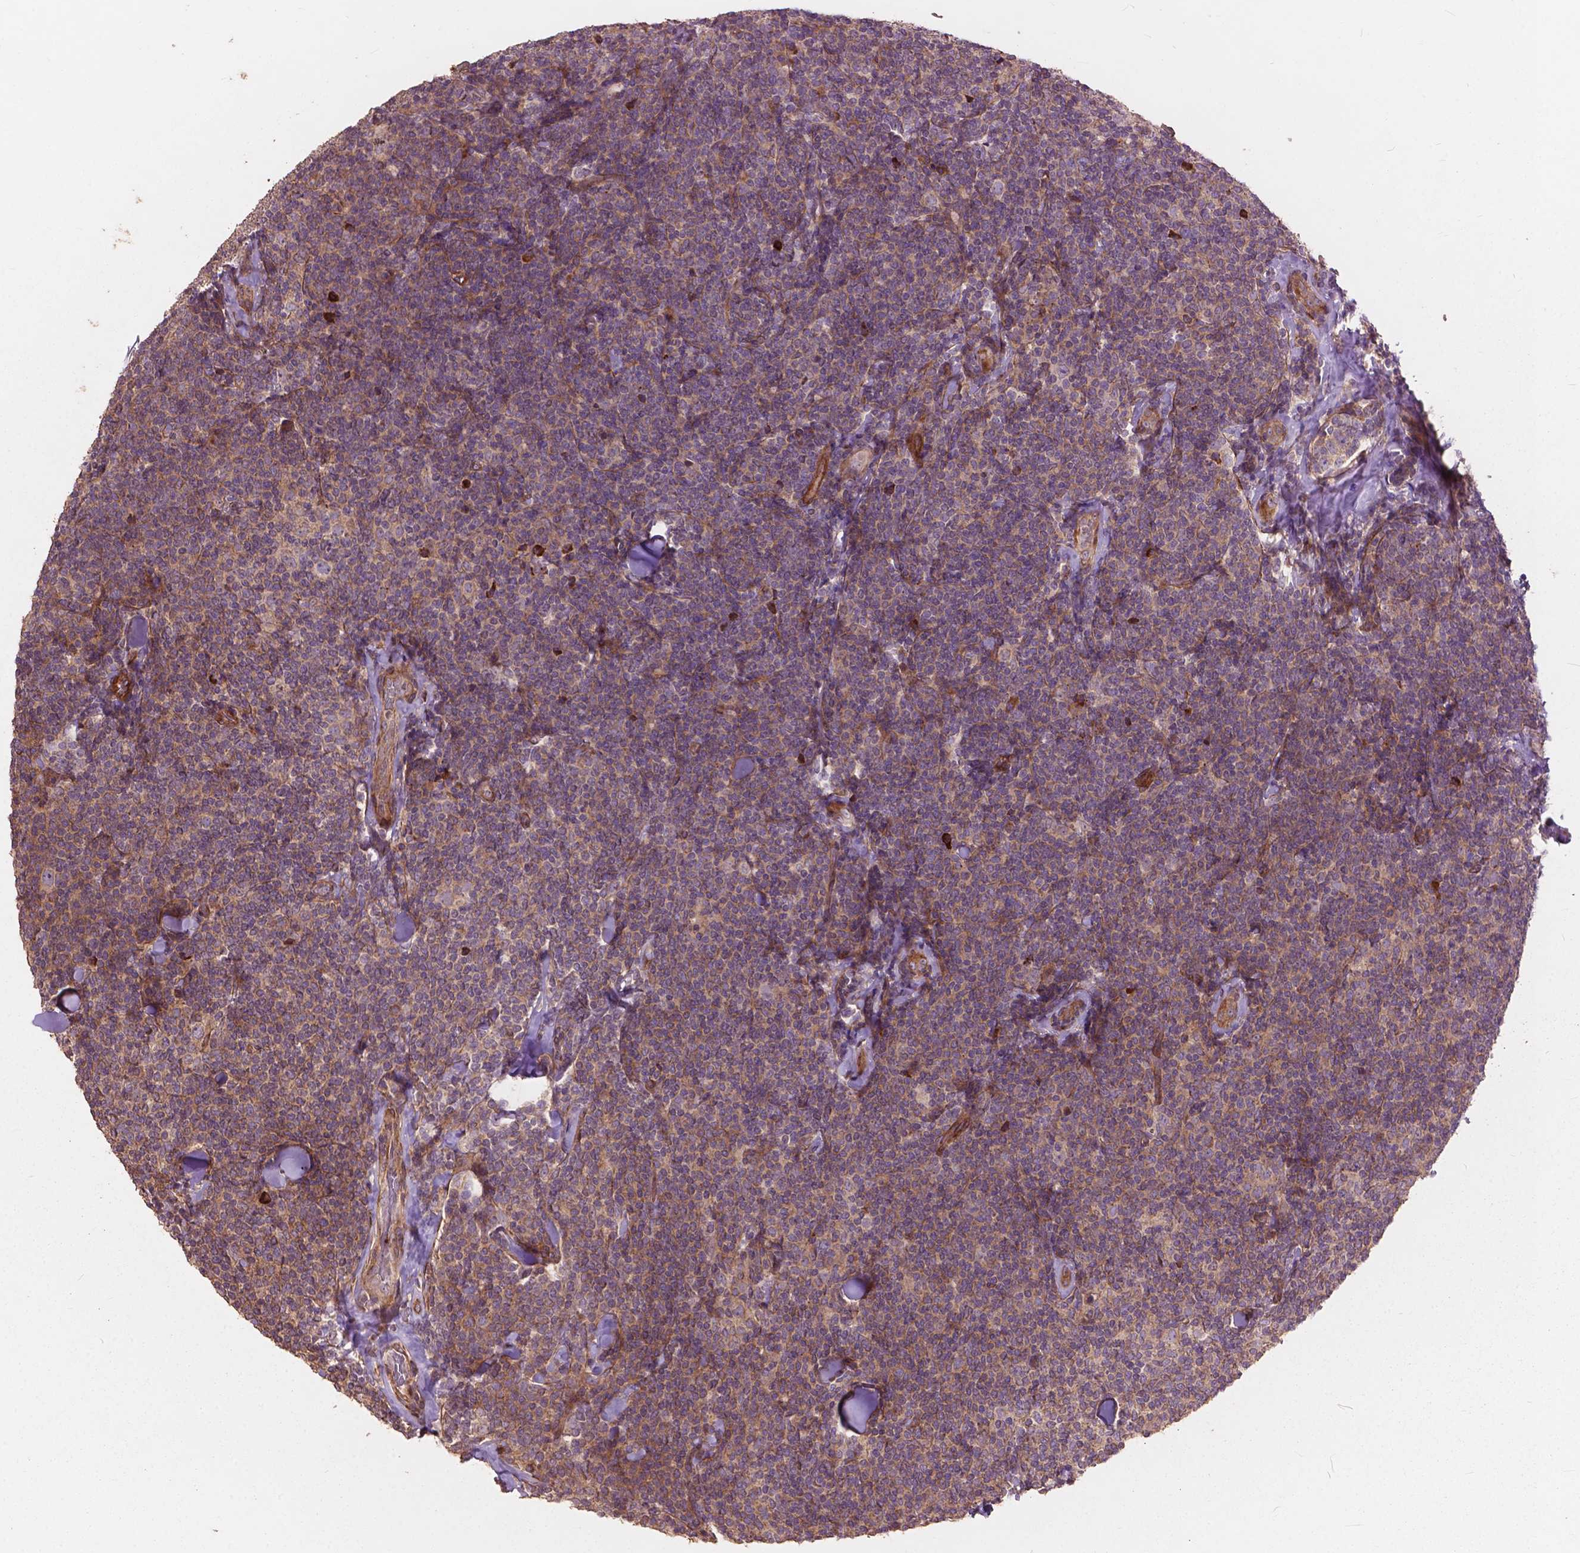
{"staining": {"intensity": "weak", "quantity": ">75%", "location": "cytoplasmic/membranous"}, "tissue": "lymphoma", "cell_type": "Tumor cells", "image_type": "cancer", "snomed": [{"axis": "morphology", "description": "Malignant lymphoma, non-Hodgkin's type, Low grade"}, {"axis": "topography", "description": "Lymph node"}], "caption": "Tumor cells demonstrate low levels of weak cytoplasmic/membranous expression in about >75% of cells in human lymphoma. The staining was performed using DAB (3,3'-diaminobenzidine) to visualize the protein expression in brown, while the nuclei were stained in blue with hematoxylin (Magnification: 20x).", "gene": "FNIP1", "patient": {"sex": "female", "age": 56}}